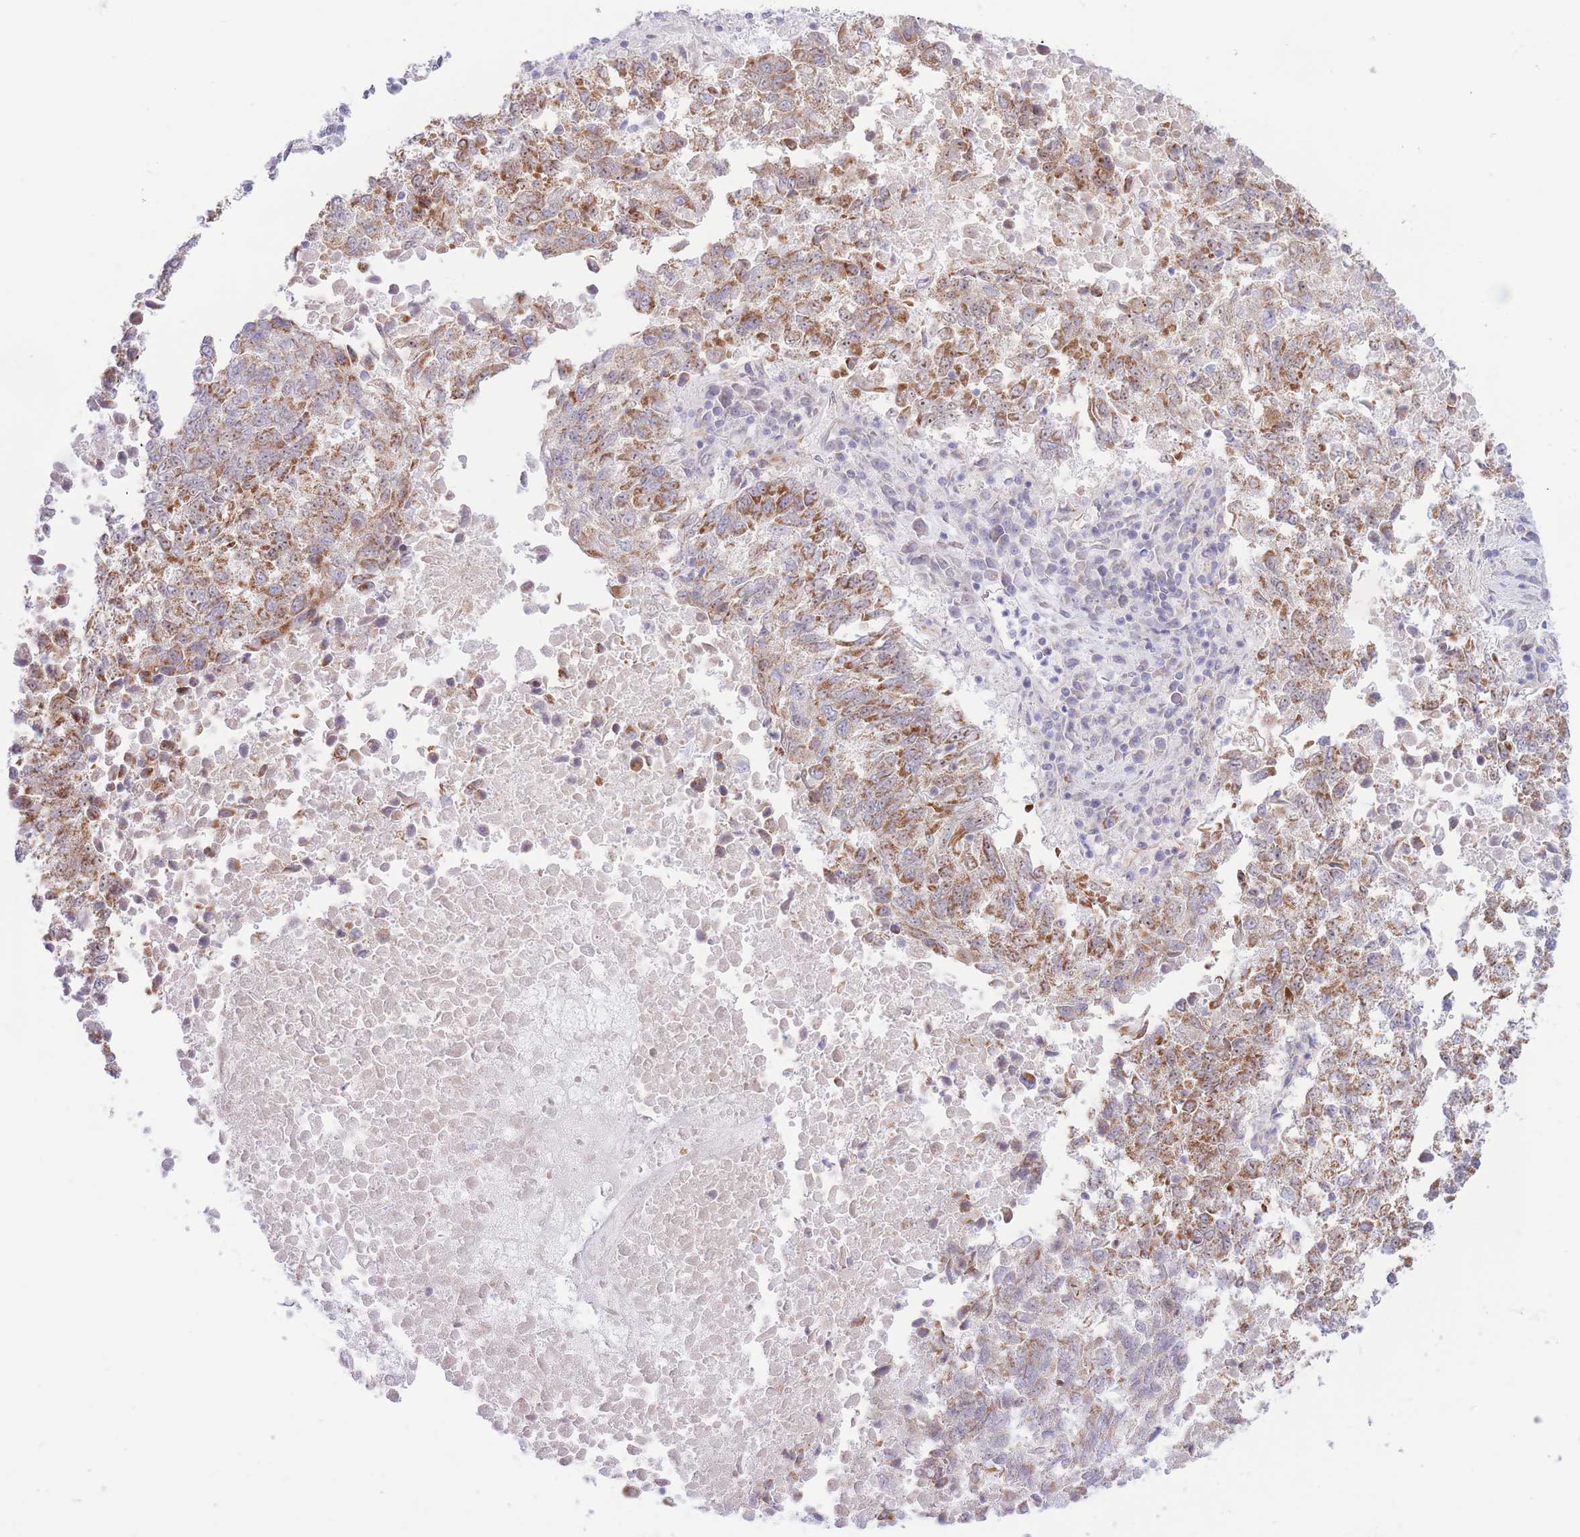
{"staining": {"intensity": "moderate", "quantity": ">75%", "location": "cytoplasmic/membranous"}, "tissue": "lung cancer", "cell_type": "Tumor cells", "image_type": "cancer", "snomed": [{"axis": "morphology", "description": "Squamous cell carcinoma, NOS"}, {"axis": "topography", "description": "Lung"}], "caption": "A brown stain highlights moderate cytoplasmic/membranous expression of a protein in human squamous cell carcinoma (lung) tumor cells. (DAB IHC with brightfield microscopy, high magnification).", "gene": "MRPS31", "patient": {"sex": "male", "age": 73}}